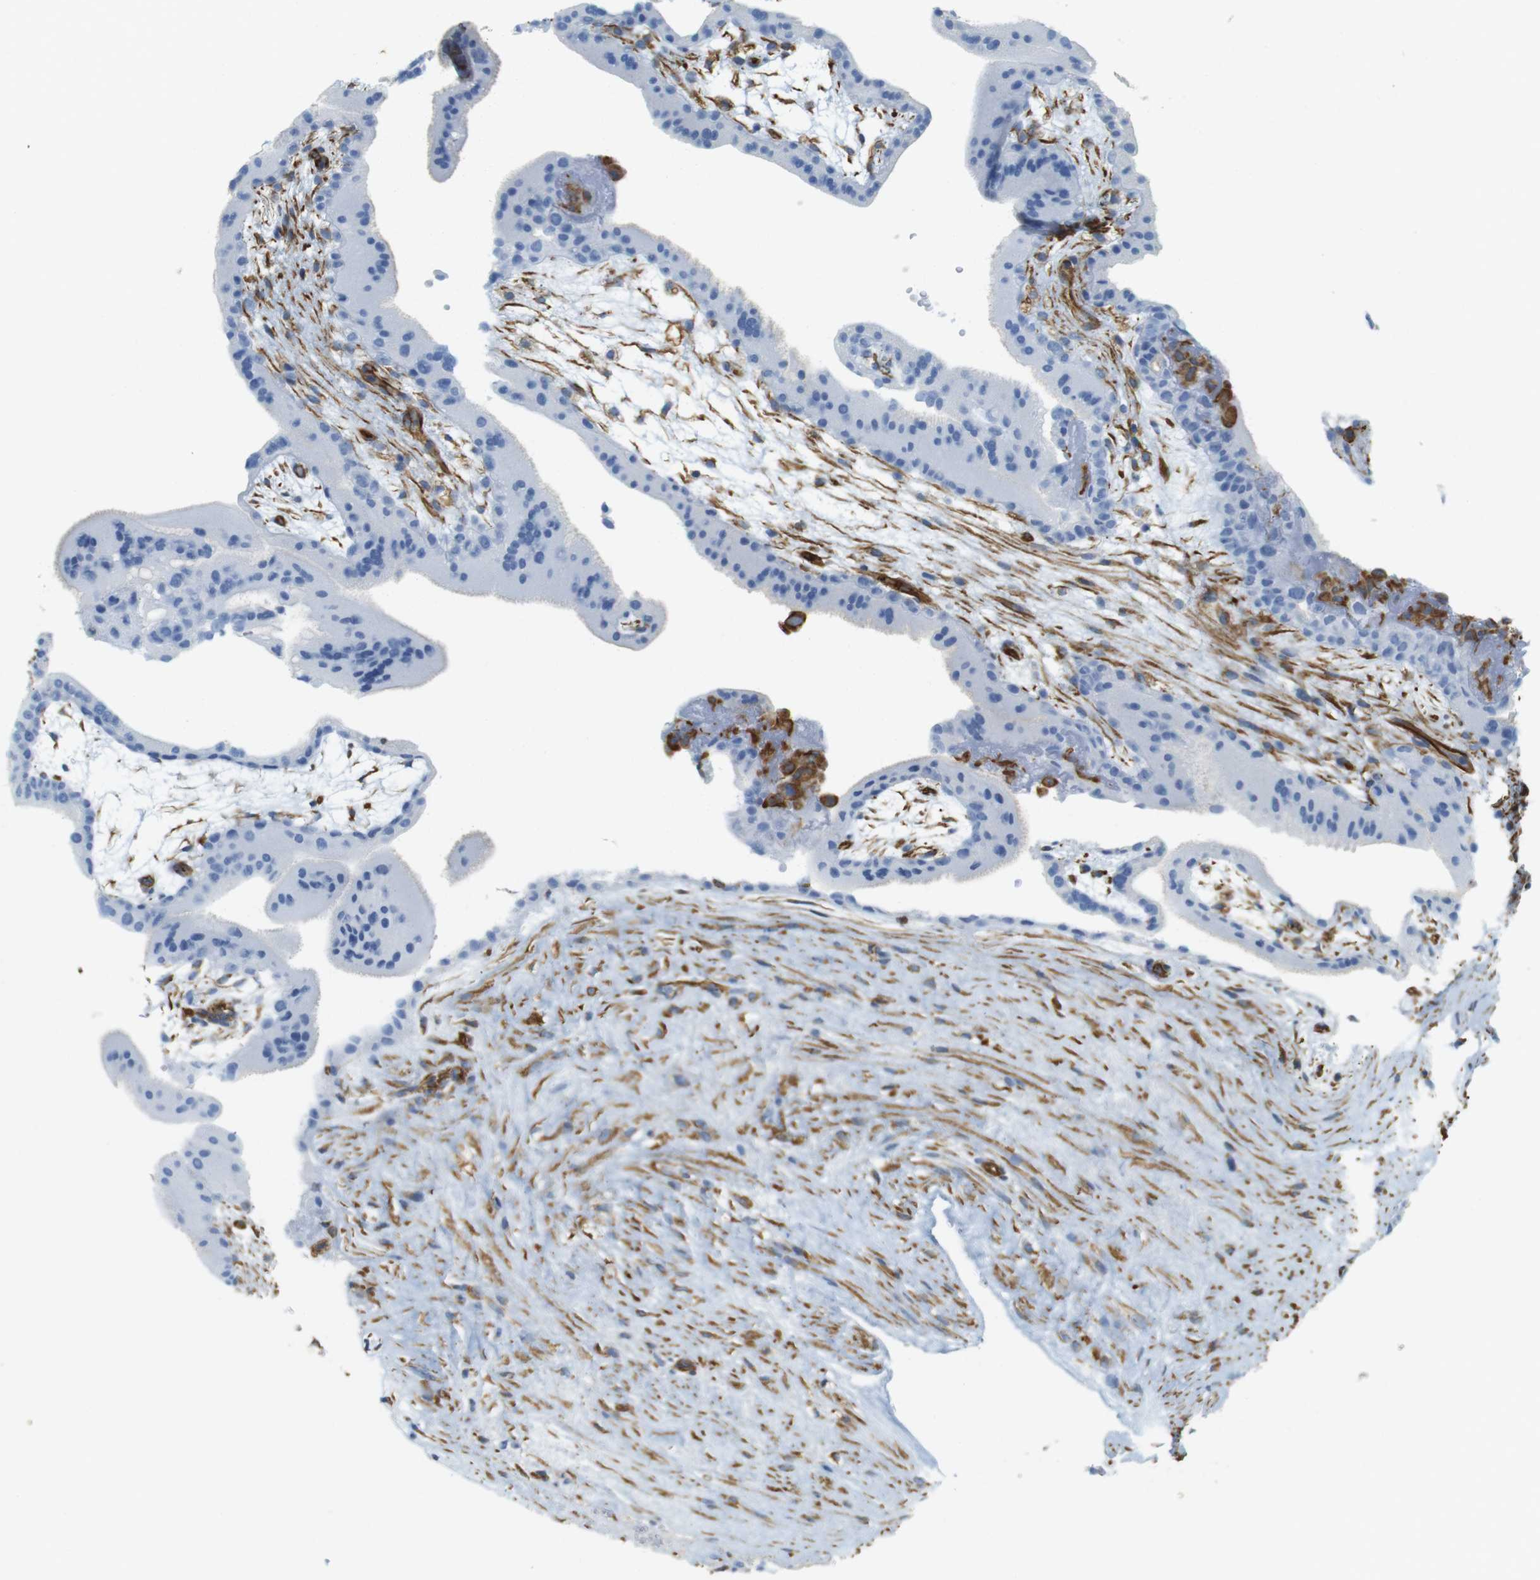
{"staining": {"intensity": "negative", "quantity": "none", "location": "none"}, "tissue": "placenta", "cell_type": "Trophoblastic cells", "image_type": "normal", "snomed": [{"axis": "morphology", "description": "Normal tissue, NOS"}, {"axis": "topography", "description": "Placenta"}], "caption": "There is no significant staining in trophoblastic cells of placenta. Nuclei are stained in blue.", "gene": "MS4A10", "patient": {"sex": "female", "age": 19}}